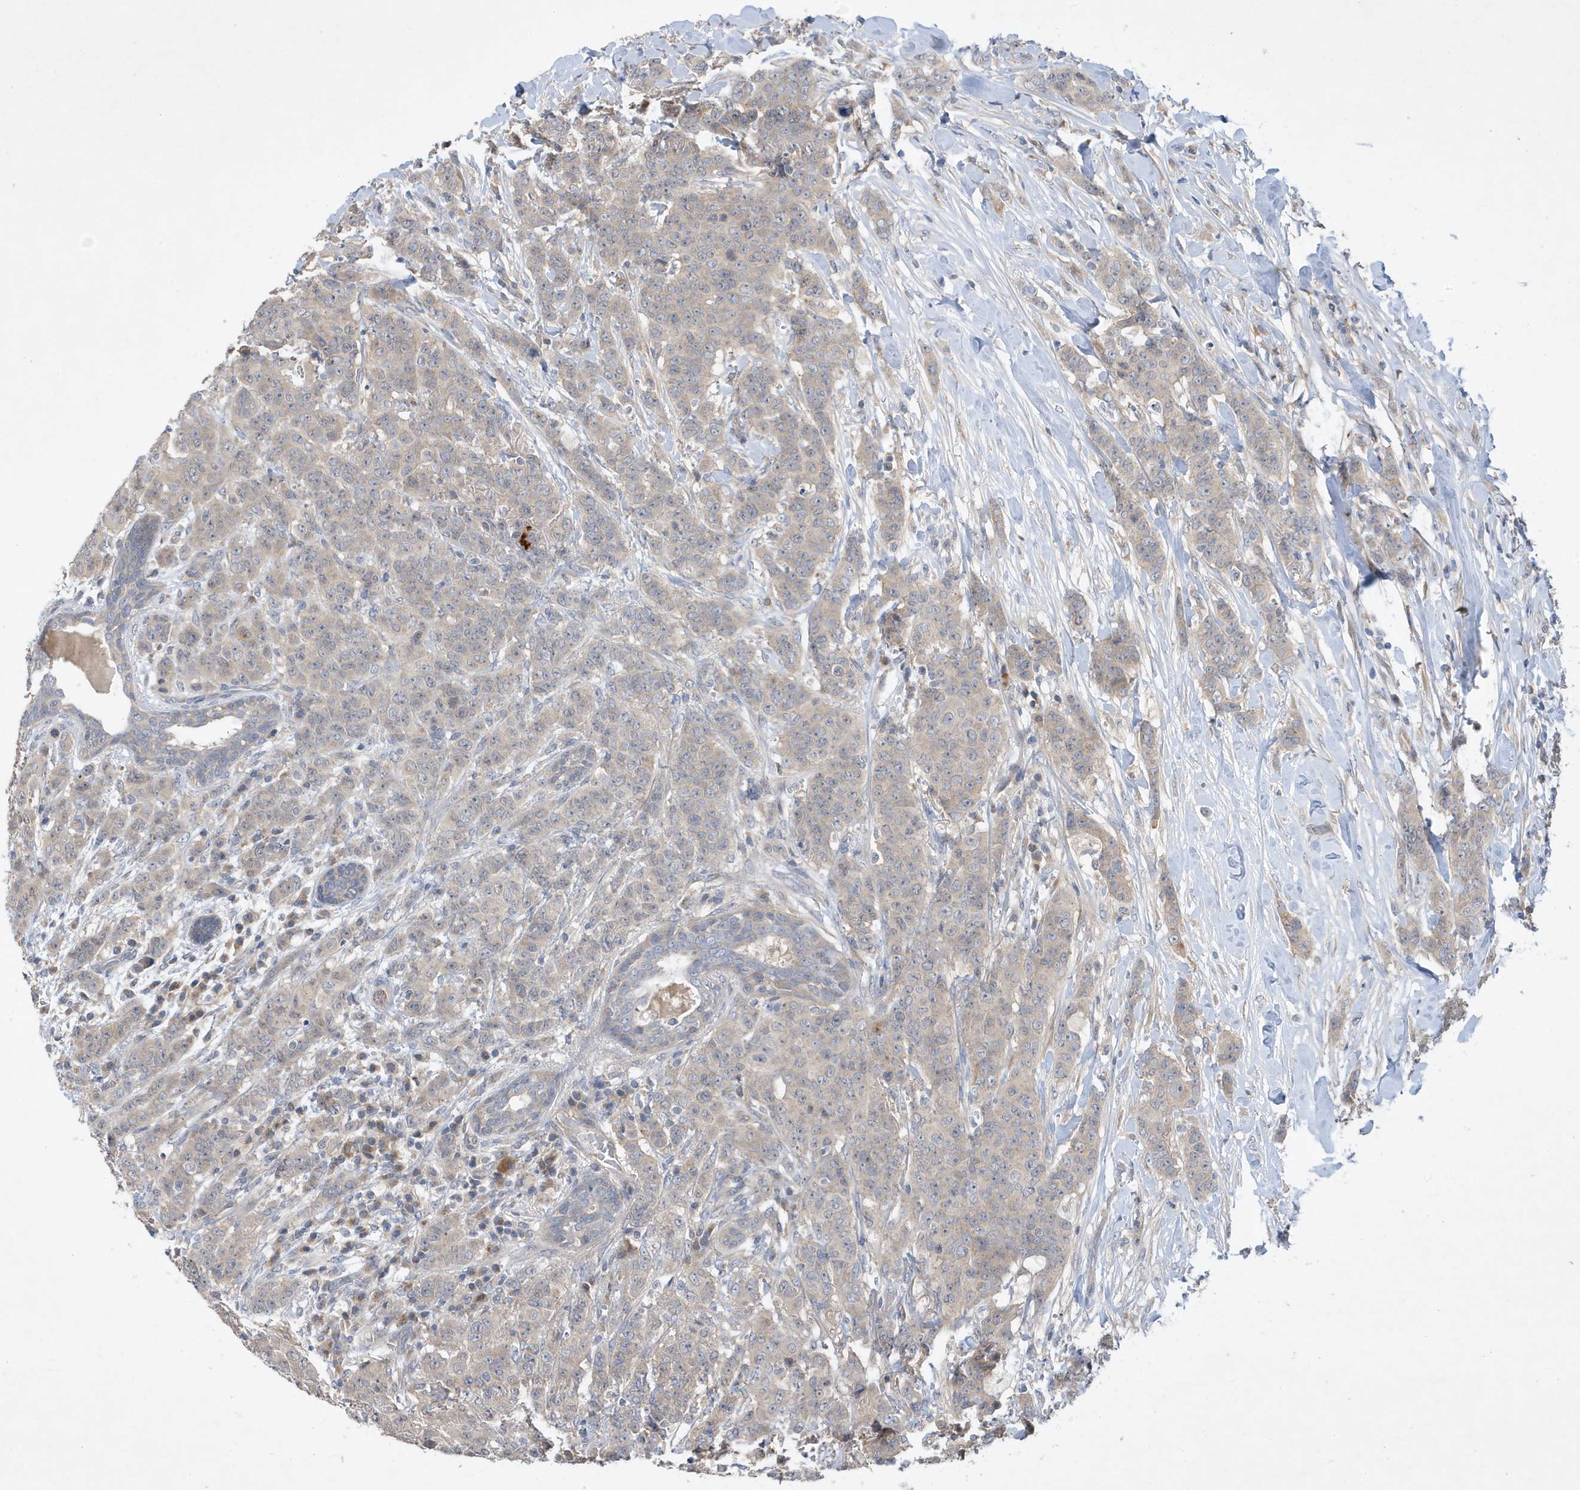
{"staining": {"intensity": "negative", "quantity": "none", "location": "none"}, "tissue": "breast cancer", "cell_type": "Tumor cells", "image_type": "cancer", "snomed": [{"axis": "morphology", "description": "Duct carcinoma"}, {"axis": "topography", "description": "Breast"}], "caption": "Tumor cells show no significant expression in breast cancer (invasive ductal carcinoma).", "gene": "LAPTM4A", "patient": {"sex": "female", "age": 40}}